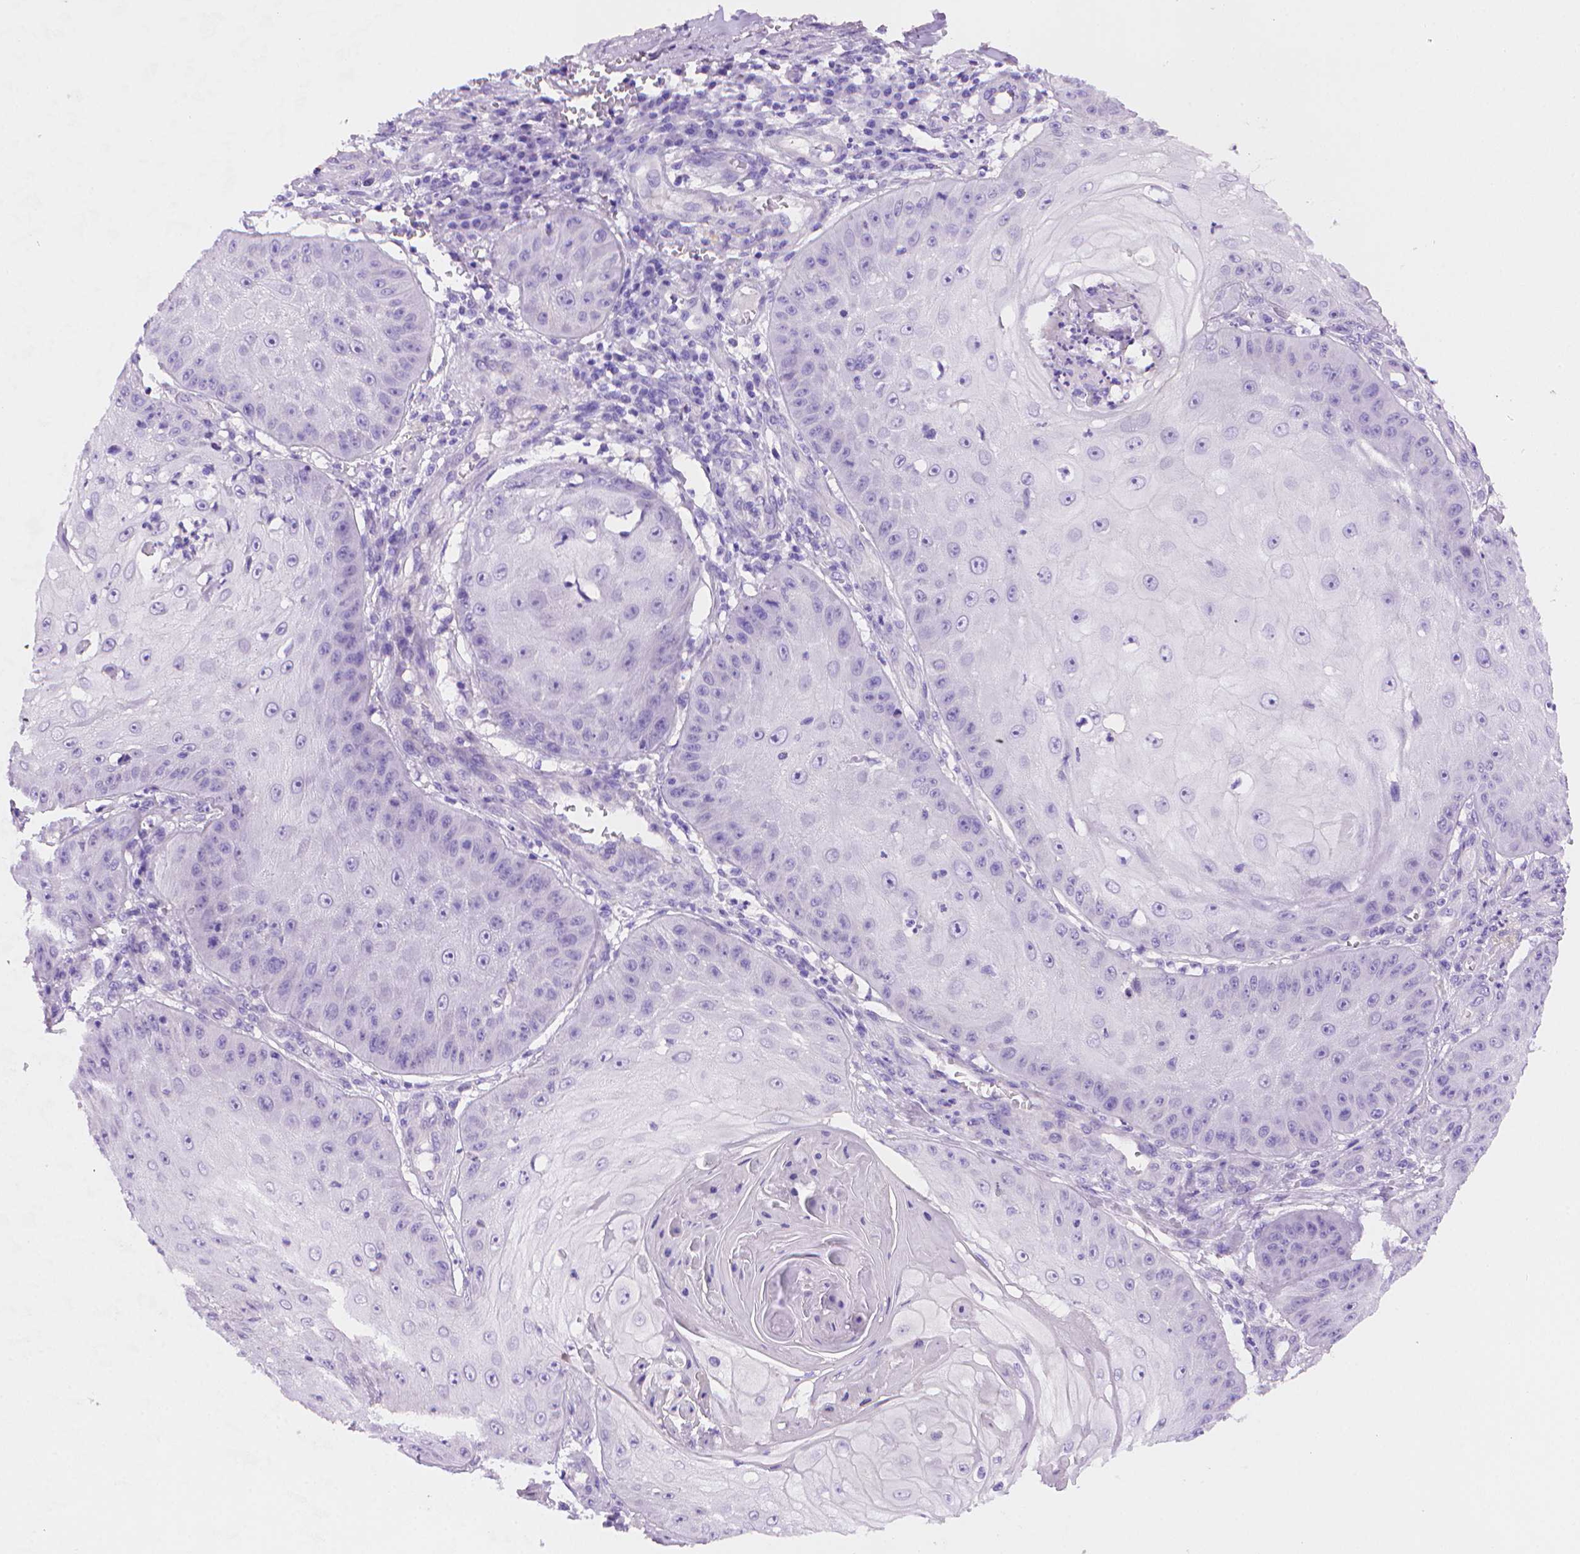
{"staining": {"intensity": "negative", "quantity": "none", "location": "none"}, "tissue": "skin cancer", "cell_type": "Tumor cells", "image_type": "cancer", "snomed": [{"axis": "morphology", "description": "Squamous cell carcinoma, NOS"}, {"axis": "topography", "description": "Skin"}], "caption": "IHC of squamous cell carcinoma (skin) demonstrates no staining in tumor cells. (Stains: DAB (3,3'-diaminobenzidine) IHC with hematoxylin counter stain, Microscopy: brightfield microscopy at high magnification).", "gene": "AMMECR1", "patient": {"sex": "male", "age": 70}}